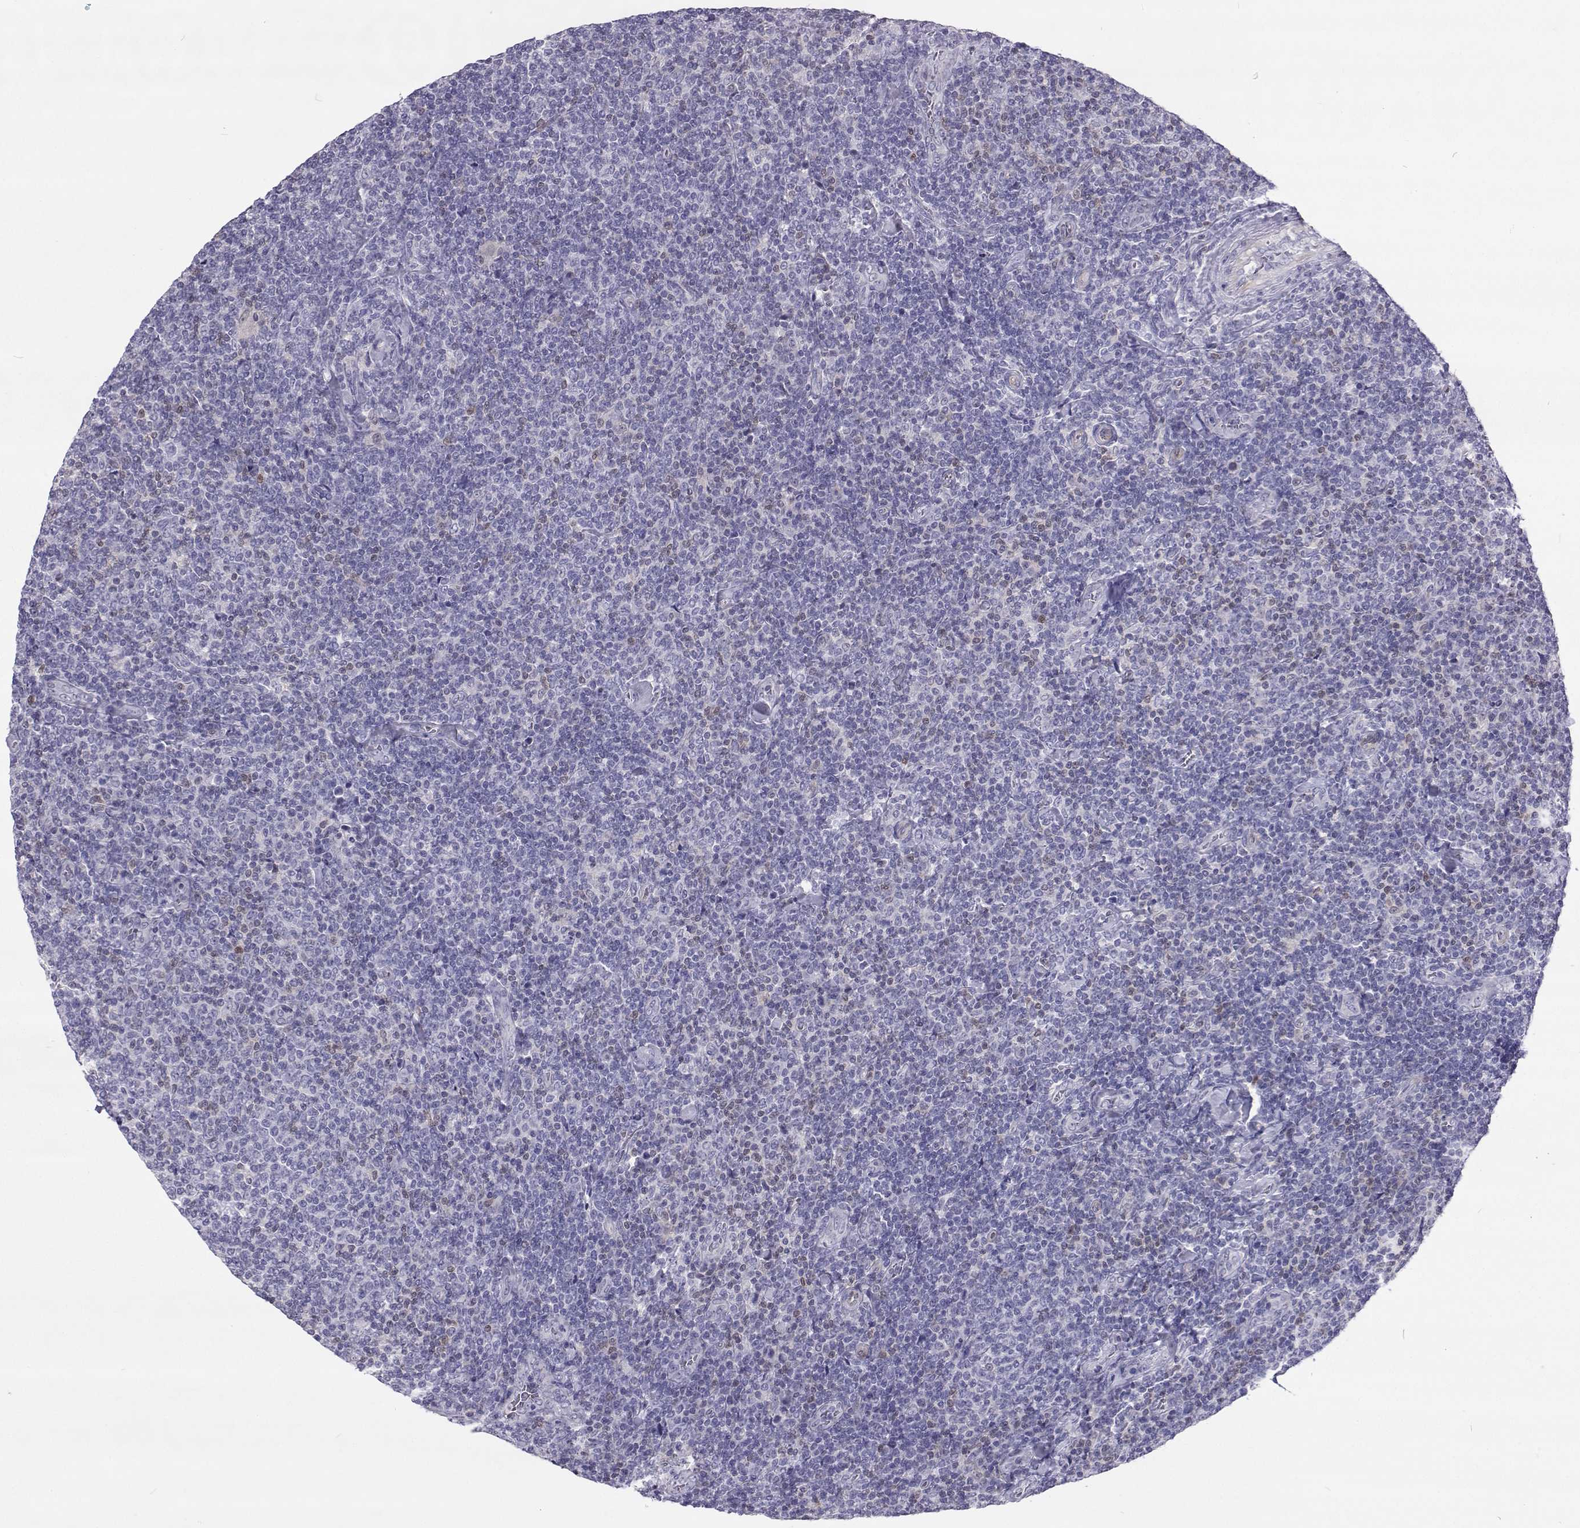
{"staining": {"intensity": "negative", "quantity": "none", "location": "none"}, "tissue": "lymphoma", "cell_type": "Tumor cells", "image_type": "cancer", "snomed": [{"axis": "morphology", "description": "Malignant lymphoma, non-Hodgkin's type, Low grade"}, {"axis": "topography", "description": "Lymph node"}], "caption": "The micrograph displays no significant staining in tumor cells of lymphoma.", "gene": "GALM", "patient": {"sex": "male", "age": 52}}